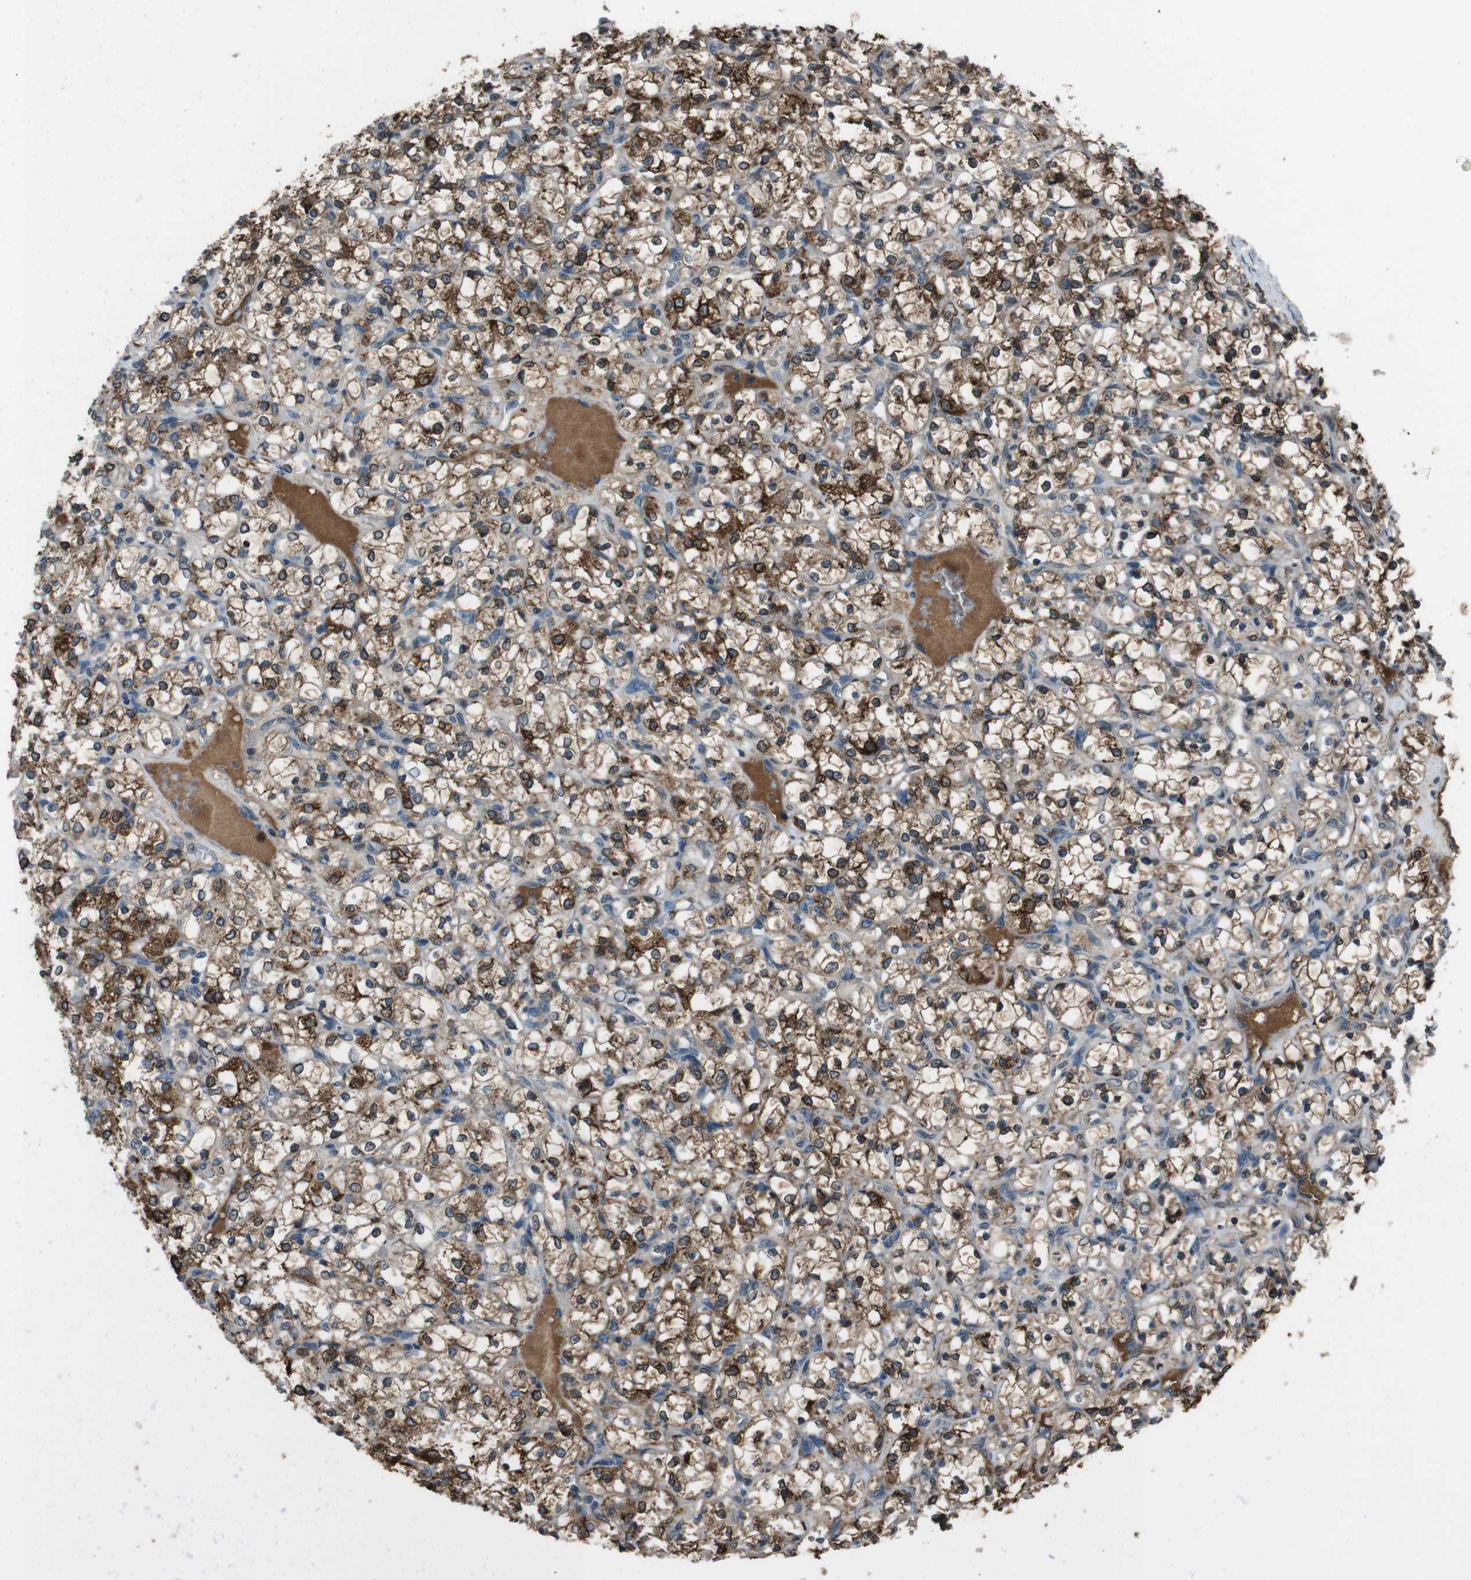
{"staining": {"intensity": "moderate", "quantity": ">75%", "location": "cytoplasmic/membranous"}, "tissue": "renal cancer", "cell_type": "Tumor cells", "image_type": "cancer", "snomed": [{"axis": "morphology", "description": "Adenocarcinoma, NOS"}, {"axis": "topography", "description": "Kidney"}], "caption": "Immunohistochemical staining of human renal cancer (adenocarcinoma) shows medium levels of moderate cytoplasmic/membranous protein staining in about >75% of tumor cells.", "gene": "UGT1A6", "patient": {"sex": "female", "age": 69}}